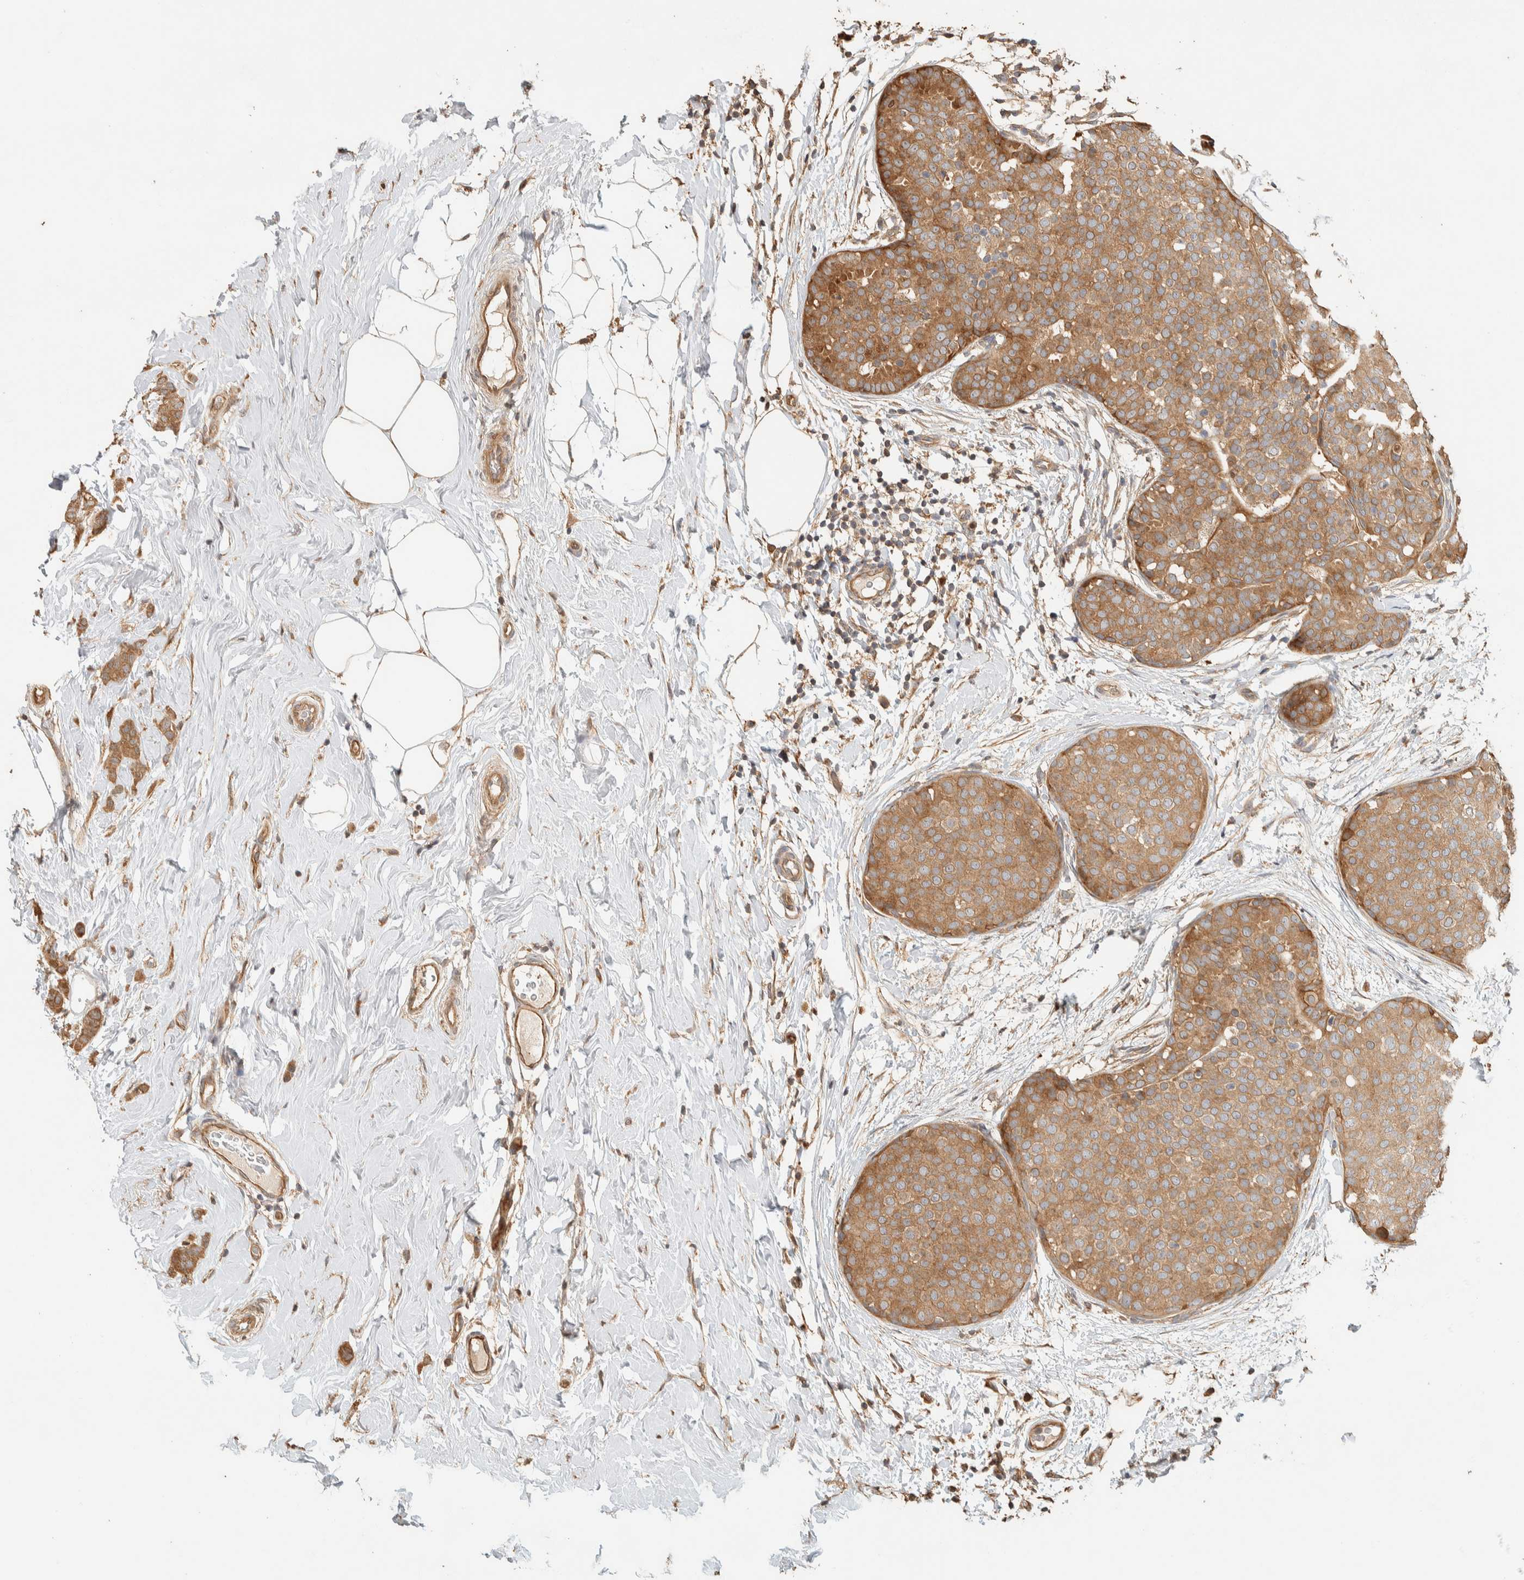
{"staining": {"intensity": "moderate", "quantity": ">75%", "location": "cytoplasmic/membranous"}, "tissue": "breast cancer", "cell_type": "Tumor cells", "image_type": "cancer", "snomed": [{"axis": "morphology", "description": "Lobular carcinoma, in situ"}, {"axis": "morphology", "description": "Lobular carcinoma"}, {"axis": "topography", "description": "Breast"}], "caption": "Protein expression analysis of lobular carcinoma in situ (breast) displays moderate cytoplasmic/membranous positivity in about >75% of tumor cells.", "gene": "EXOC7", "patient": {"sex": "female", "age": 41}}